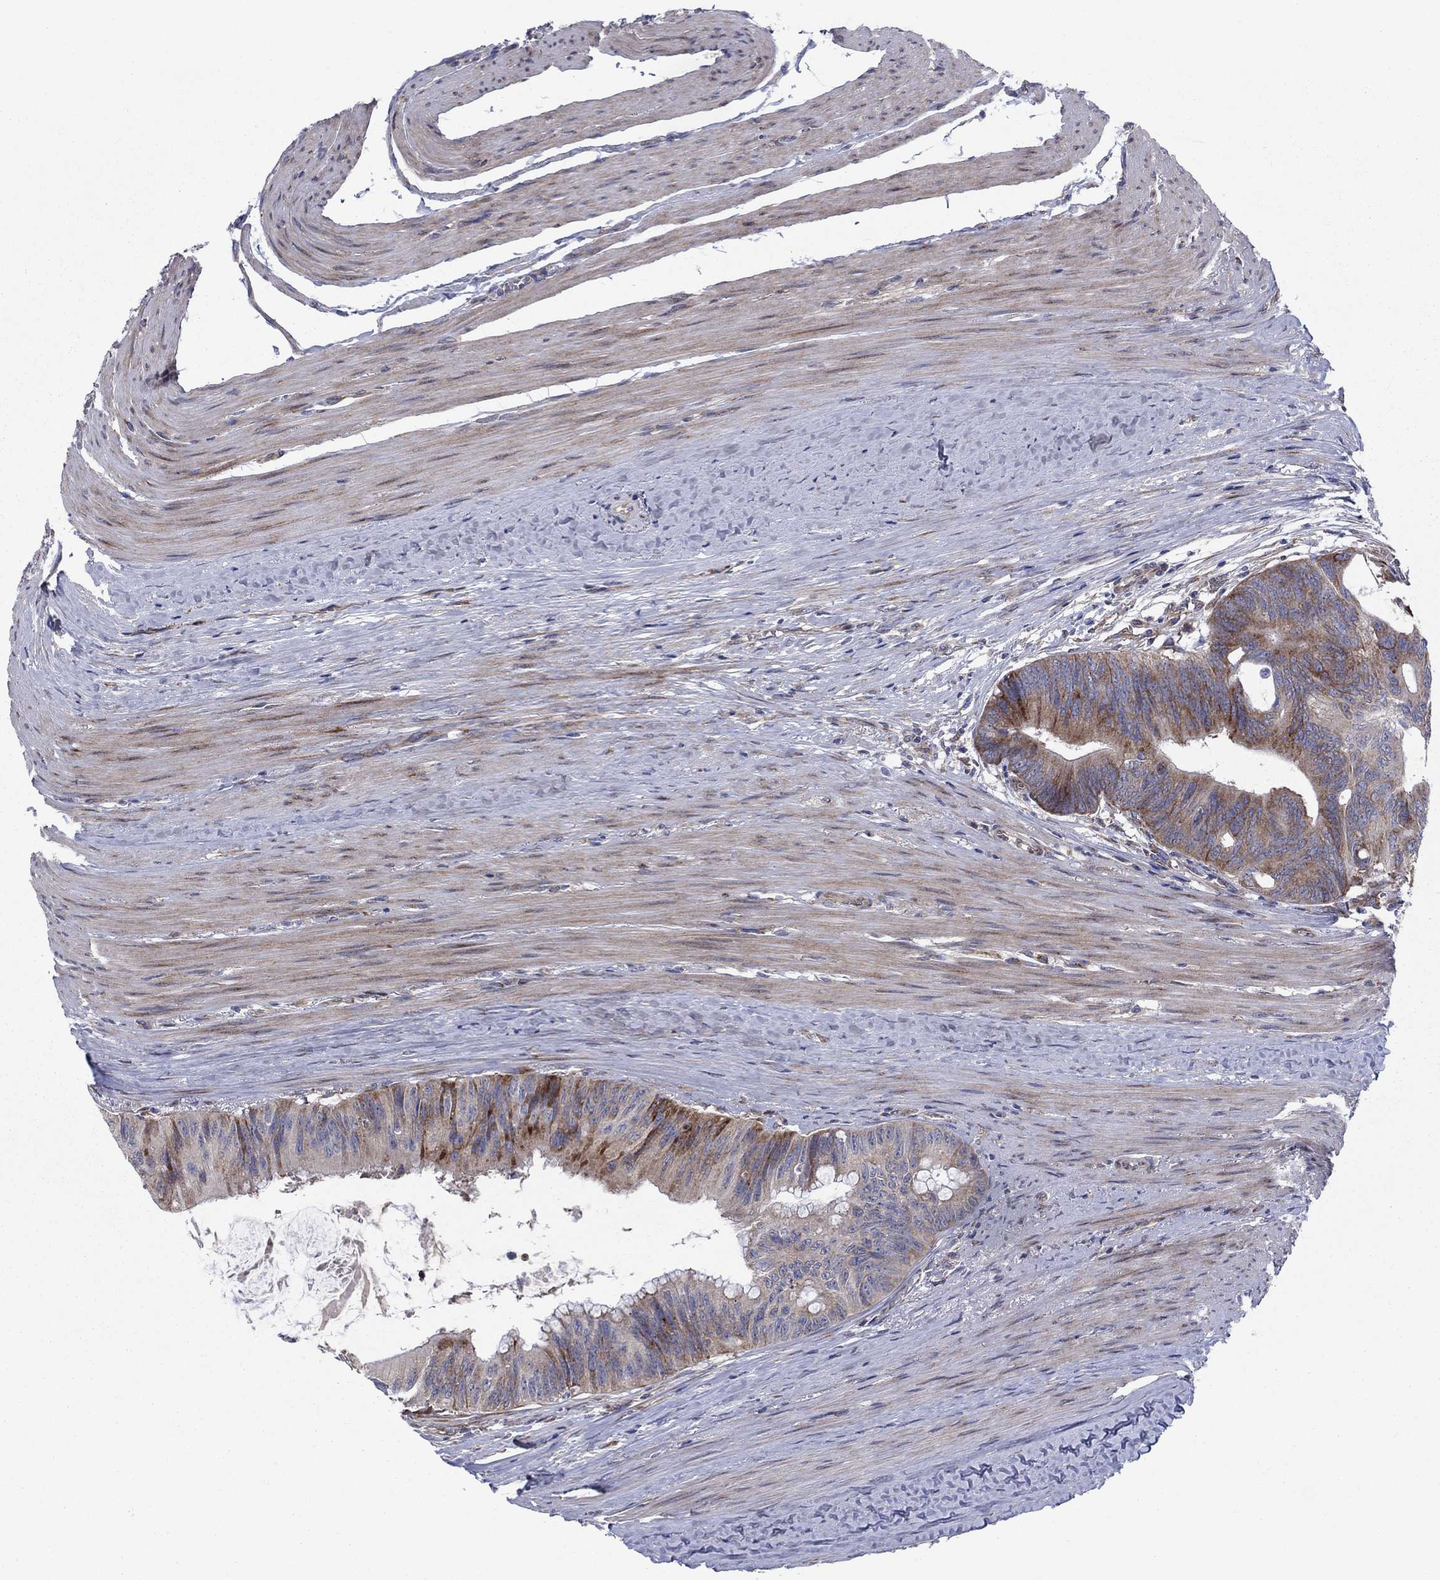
{"staining": {"intensity": "strong", "quantity": "<25%", "location": "cytoplasmic/membranous"}, "tissue": "colorectal cancer", "cell_type": "Tumor cells", "image_type": "cancer", "snomed": [{"axis": "morphology", "description": "Normal tissue, NOS"}, {"axis": "morphology", "description": "Adenocarcinoma, NOS"}, {"axis": "topography", "description": "Colon"}], "caption": "Protein expression analysis of human colorectal cancer (adenocarcinoma) reveals strong cytoplasmic/membranous expression in approximately <25% of tumor cells.", "gene": "GPR155", "patient": {"sex": "male", "age": 65}}